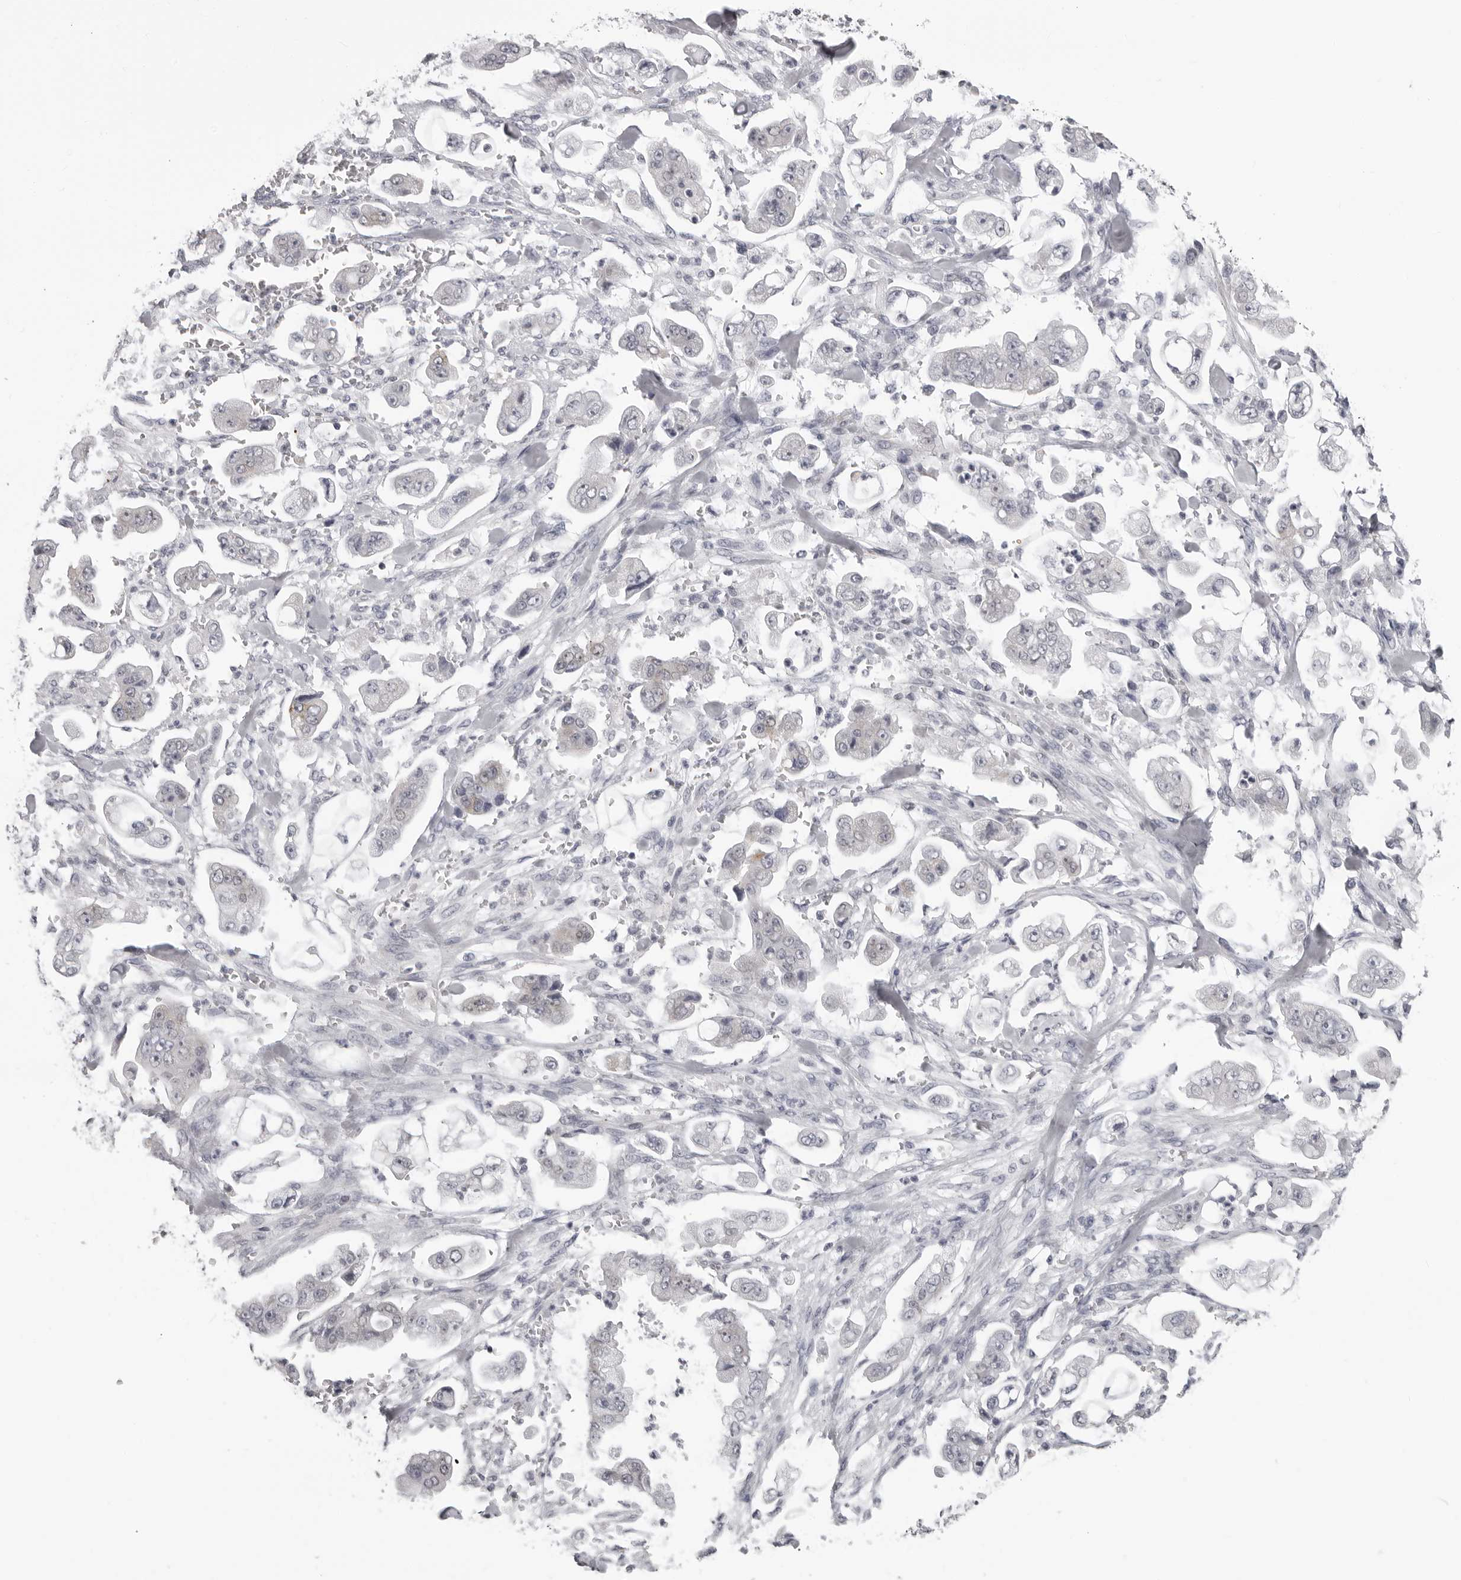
{"staining": {"intensity": "negative", "quantity": "none", "location": "none"}, "tissue": "stomach cancer", "cell_type": "Tumor cells", "image_type": "cancer", "snomed": [{"axis": "morphology", "description": "Adenocarcinoma, NOS"}, {"axis": "topography", "description": "Stomach"}], "caption": "Stomach adenocarcinoma was stained to show a protein in brown. There is no significant positivity in tumor cells.", "gene": "DNALI1", "patient": {"sex": "male", "age": 62}}